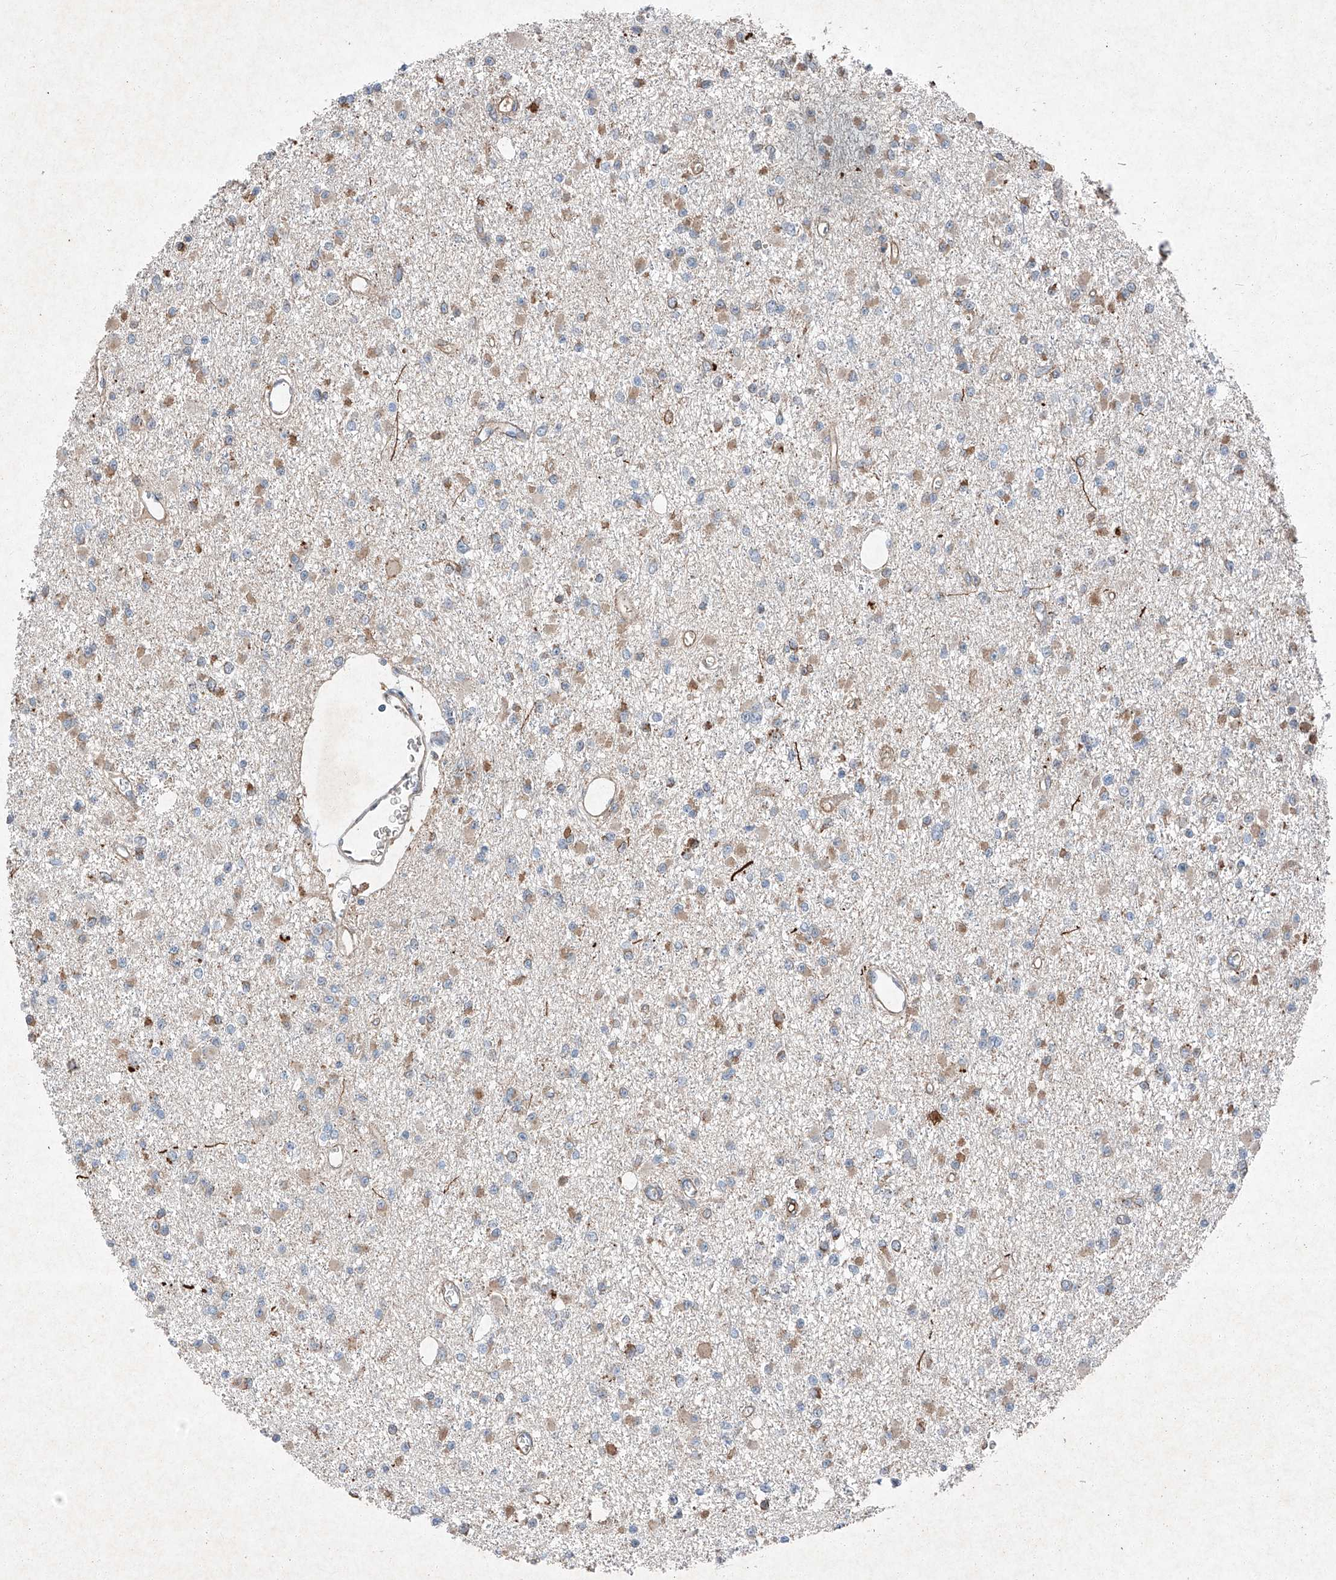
{"staining": {"intensity": "negative", "quantity": "none", "location": "none"}, "tissue": "glioma", "cell_type": "Tumor cells", "image_type": "cancer", "snomed": [{"axis": "morphology", "description": "Glioma, malignant, Low grade"}, {"axis": "topography", "description": "Brain"}], "caption": "Immunohistochemical staining of human glioma demonstrates no significant expression in tumor cells.", "gene": "RUSC1", "patient": {"sex": "female", "age": 22}}